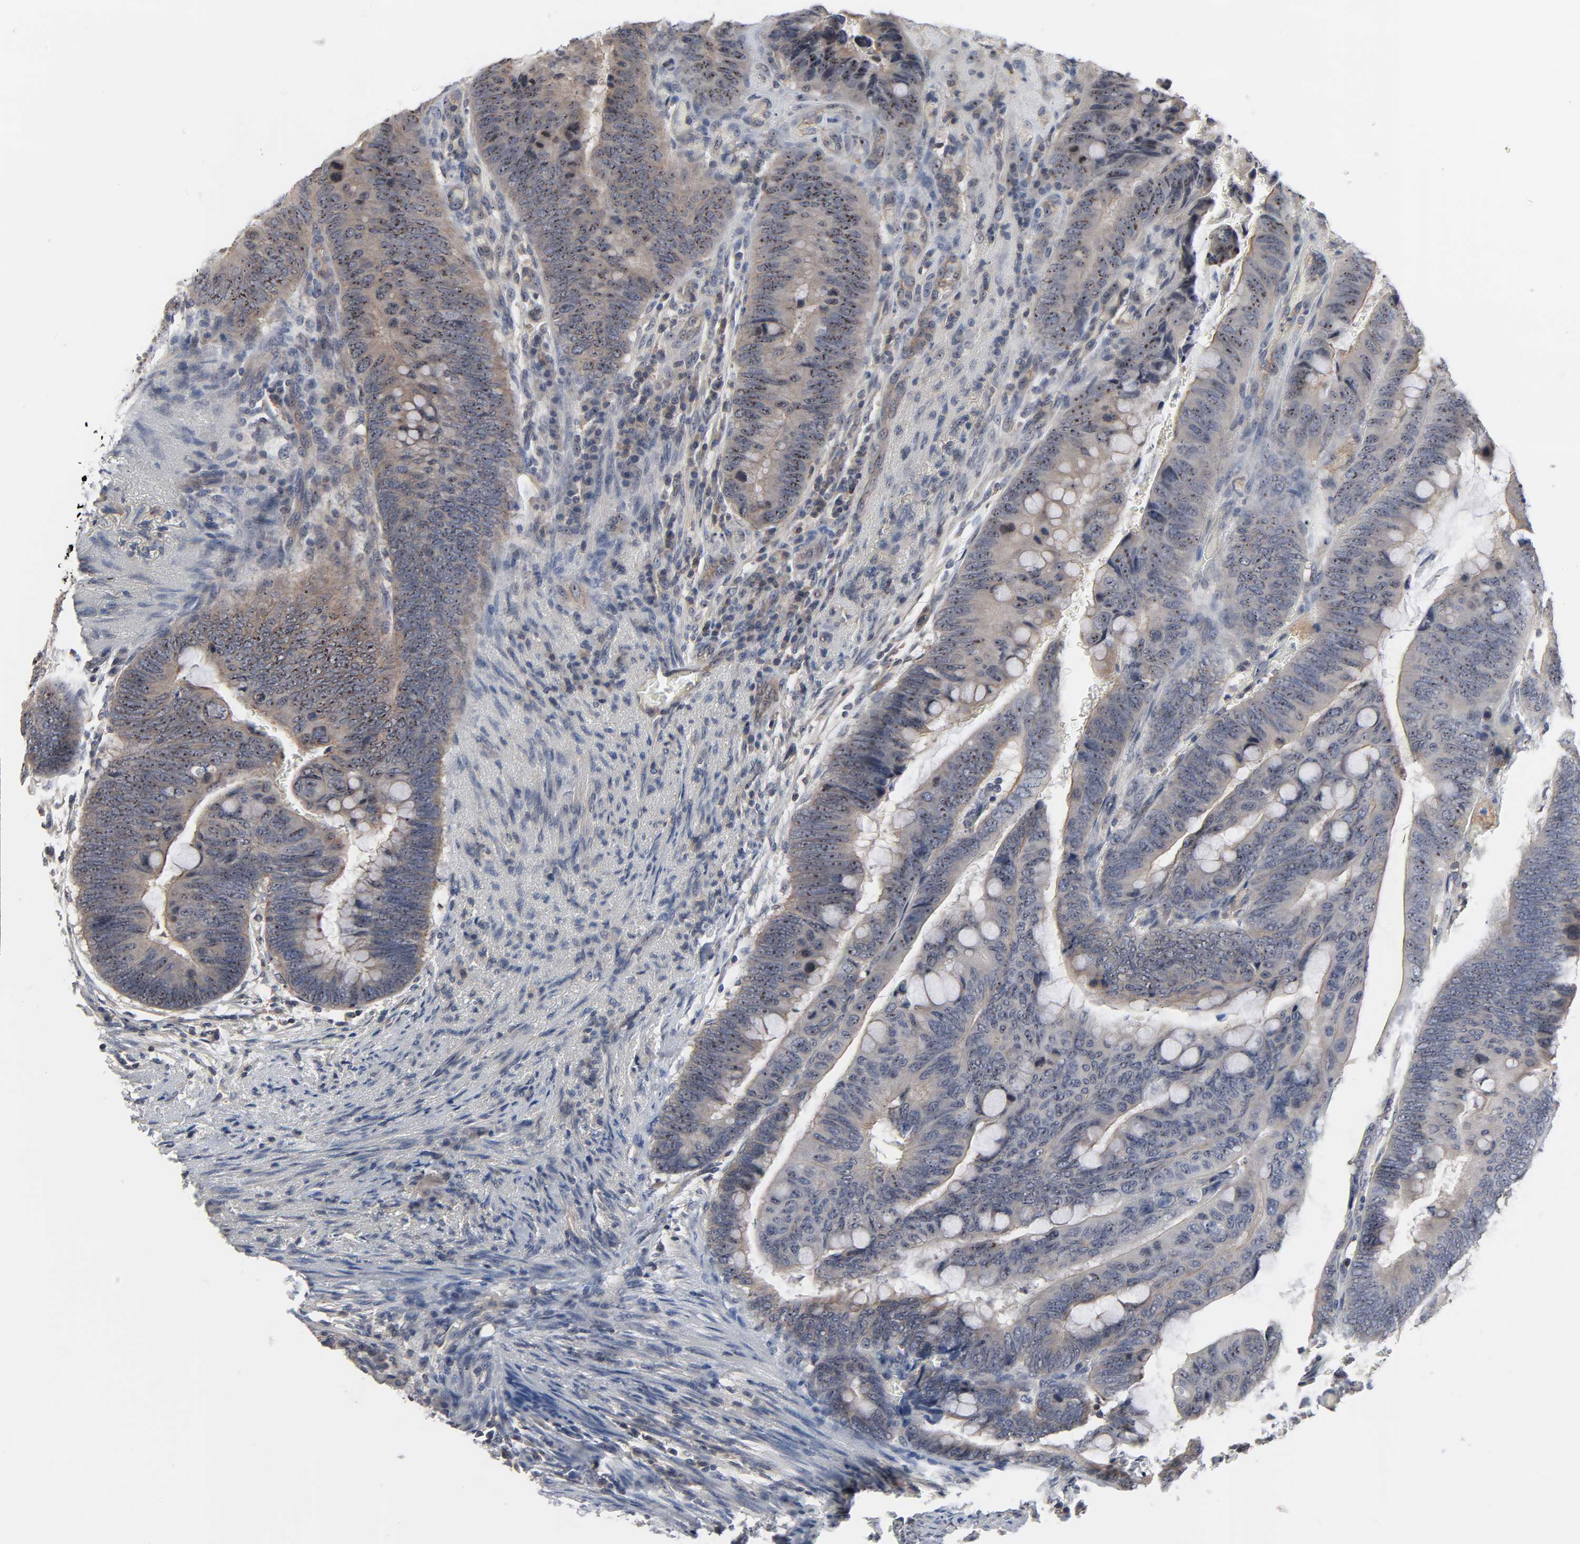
{"staining": {"intensity": "weak", "quantity": "25%-75%", "location": "cytoplasmic/membranous,nuclear"}, "tissue": "colorectal cancer", "cell_type": "Tumor cells", "image_type": "cancer", "snomed": [{"axis": "morphology", "description": "Normal tissue, NOS"}, {"axis": "morphology", "description": "Adenocarcinoma, NOS"}, {"axis": "topography", "description": "Rectum"}, {"axis": "topography", "description": "Peripheral nerve tissue"}], "caption": "Weak cytoplasmic/membranous and nuclear protein expression is identified in about 25%-75% of tumor cells in adenocarcinoma (colorectal). The staining was performed using DAB (3,3'-diaminobenzidine) to visualize the protein expression in brown, while the nuclei were stained in blue with hematoxylin (Magnification: 20x).", "gene": "DDX10", "patient": {"sex": "male", "age": 92}}